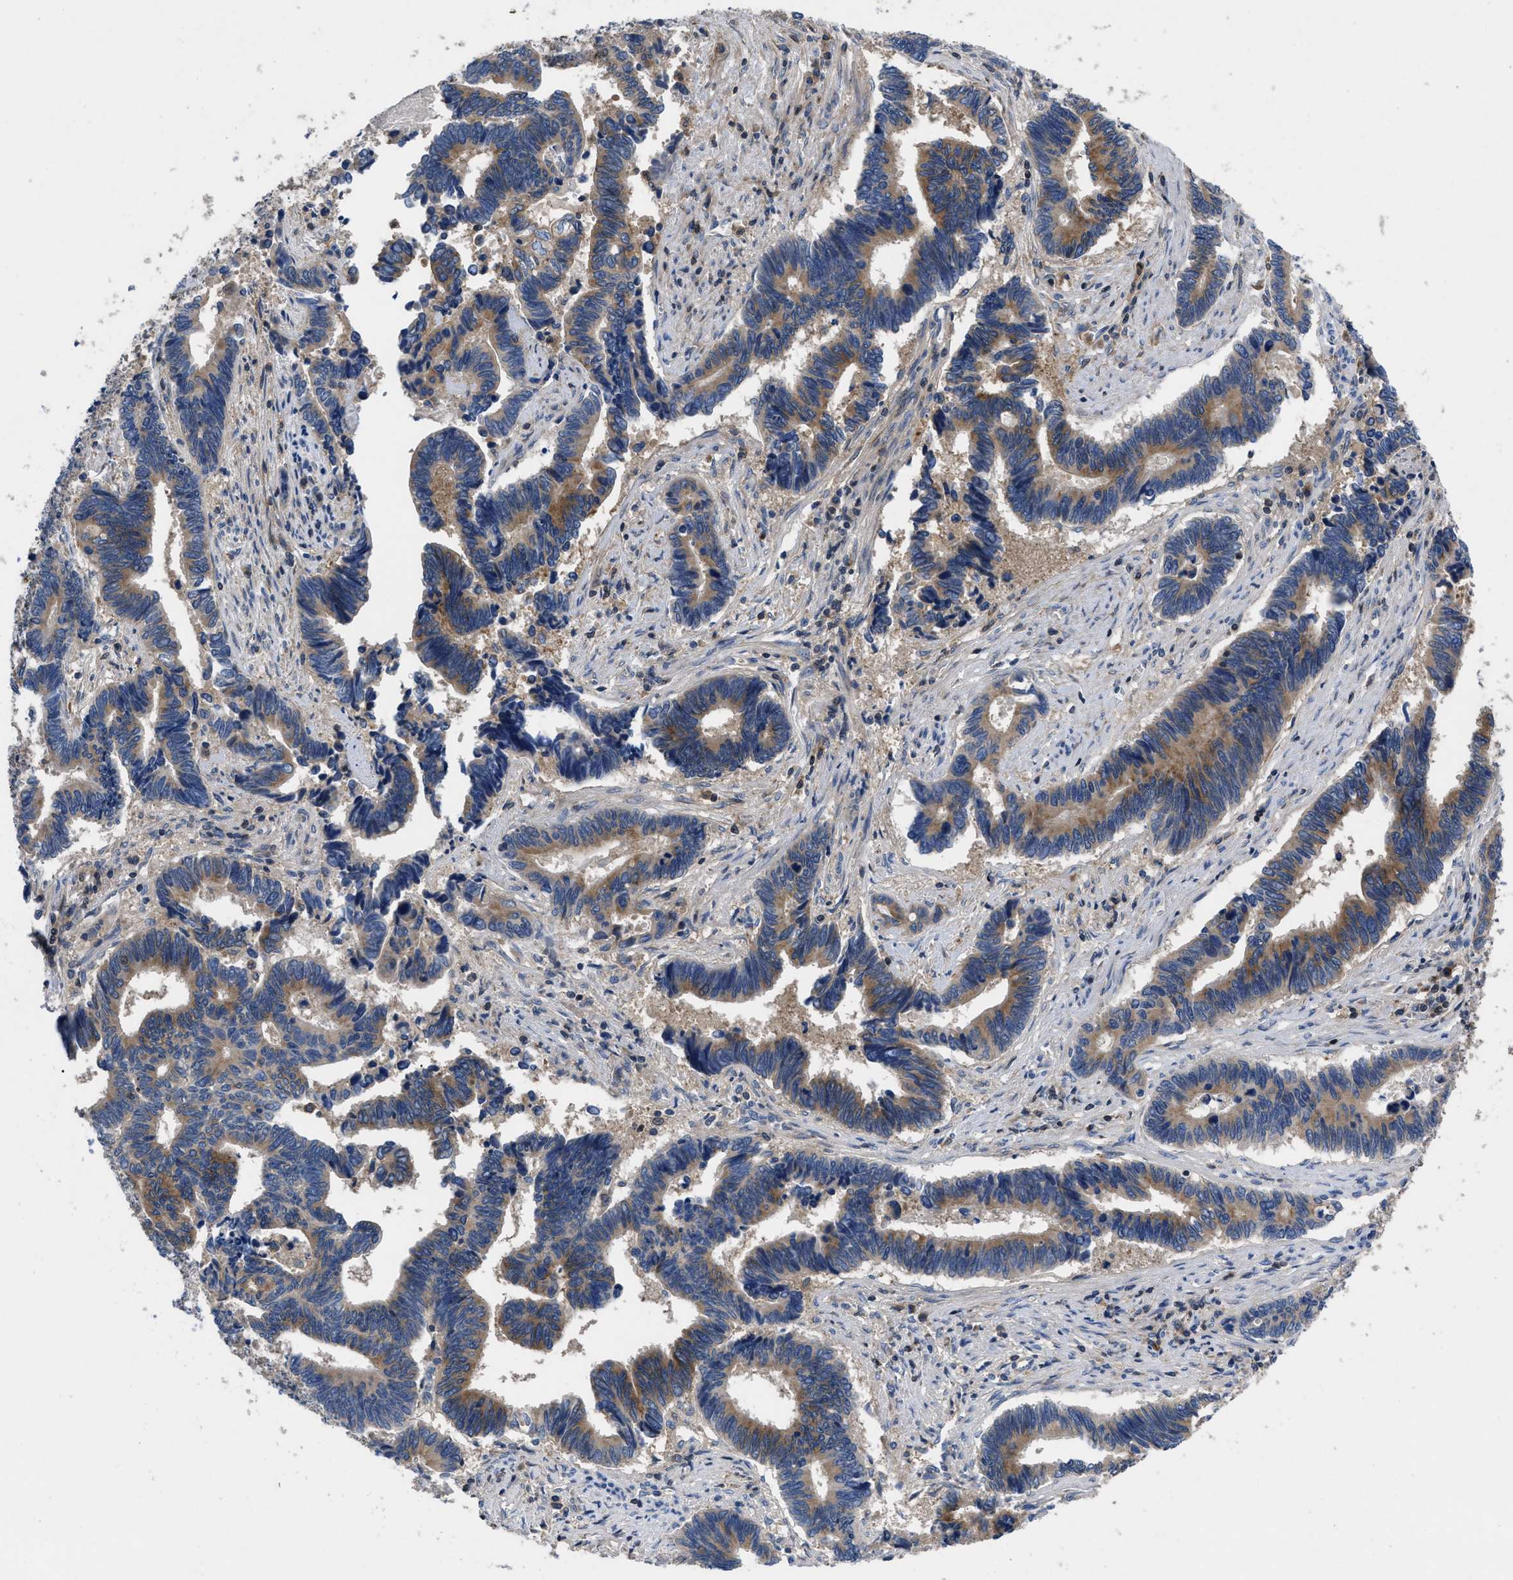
{"staining": {"intensity": "moderate", "quantity": ">75%", "location": "cytoplasmic/membranous"}, "tissue": "pancreatic cancer", "cell_type": "Tumor cells", "image_type": "cancer", "snomed": [{"axis": "morphology", "description": "Adenocarcinoma, NOS"}, {"axis": "topography", "description": "Pancreas"}], "caption": "Immunohistochemistry of human pancreatic cancer exhibits medium levels of moderate cytoplasmic/membranous staining in about >75% of tumor cells.", "gene": "YBEY", "patient": {"sex": "female", "age": 70}}